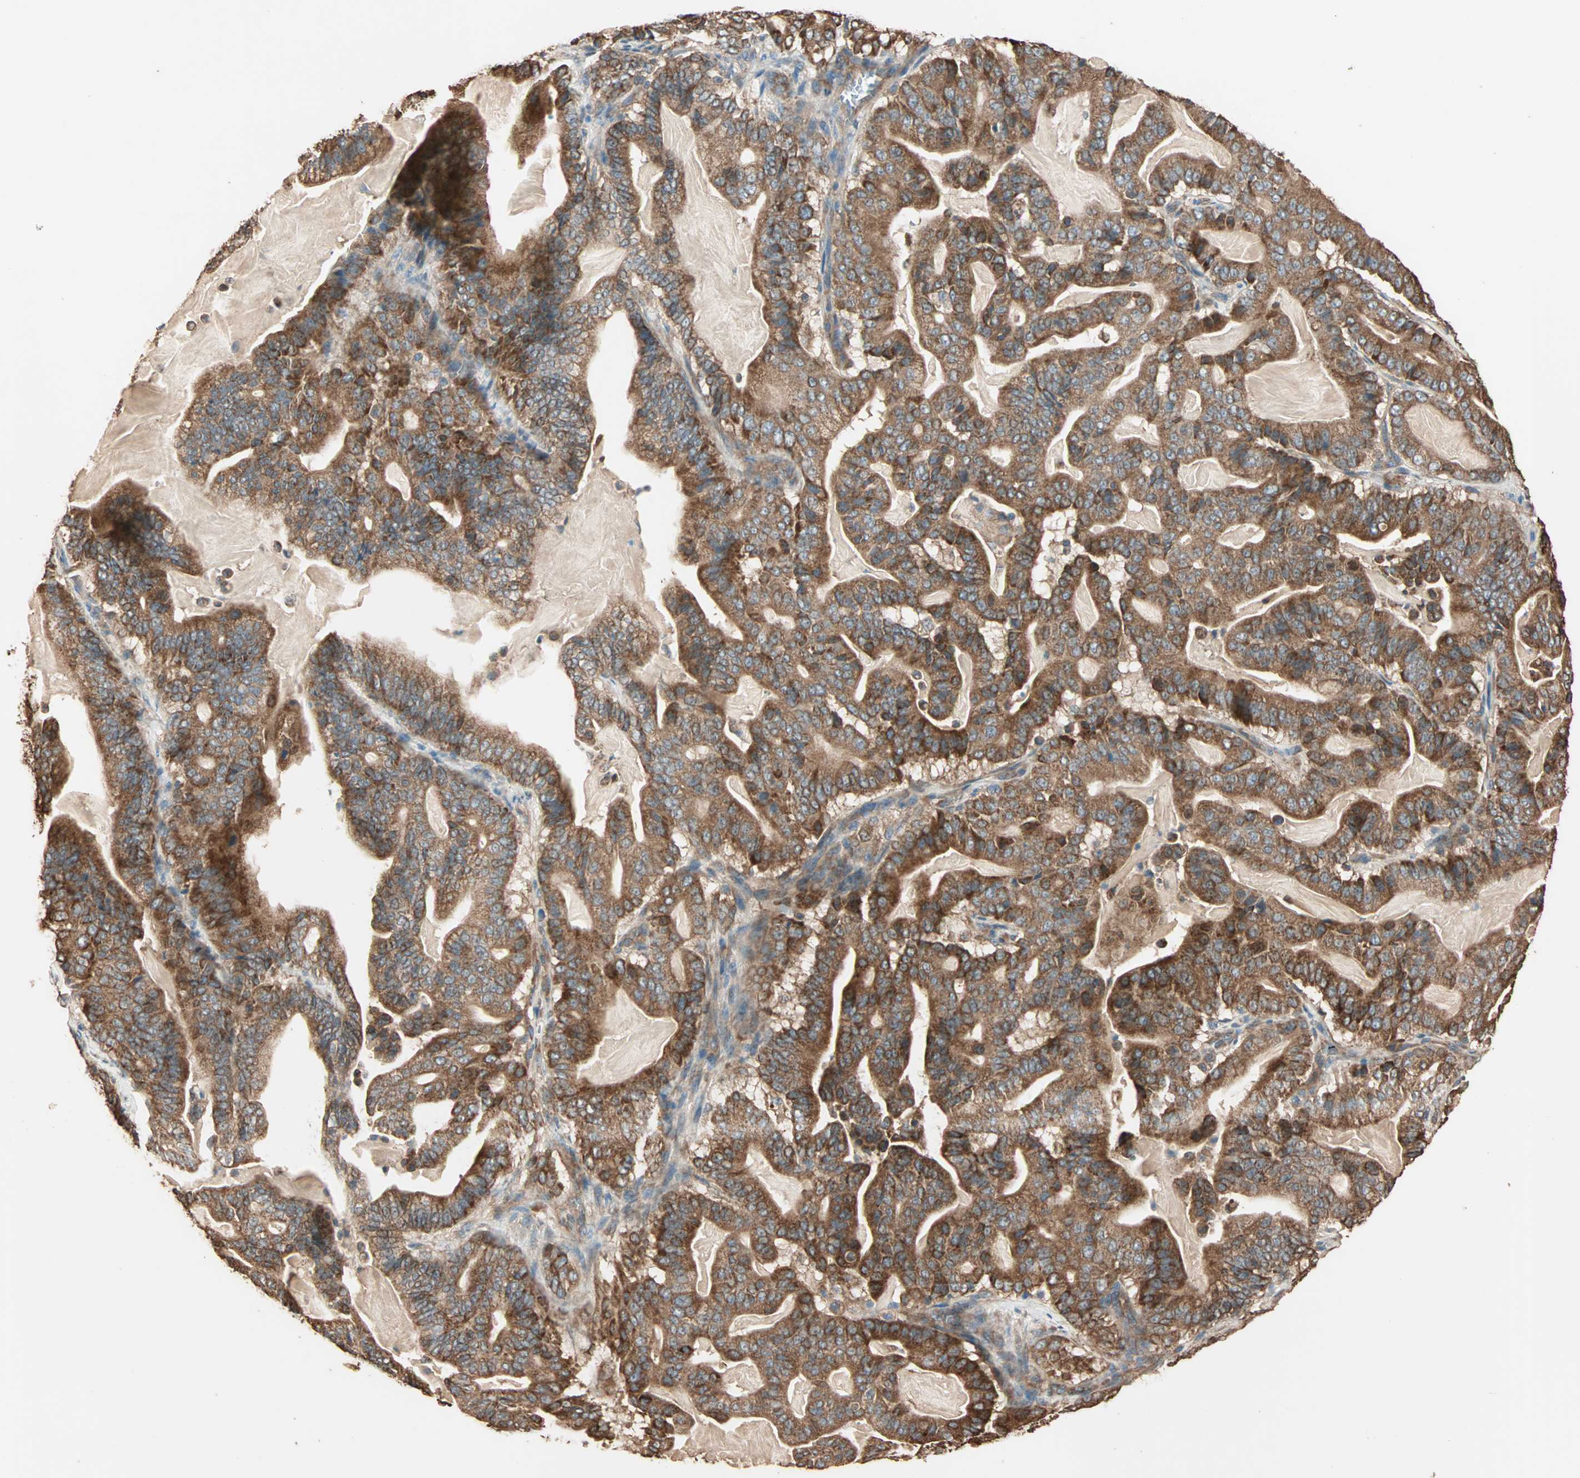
{"staining": {"intensity": "strong", "quantity": ">75%", "location": "cytoplasmic/membranous"}, "tissue": "pancreatic cancer", "cell_type": "Tumor cells", "image_type": "cancer", "snomed": [{"axis": "morphology", "description": "Adenocarcinoma, NOS"}, {"axis": "topography", "description": "Pancreas"}], "caption": "Pancreatic cancer tissue displays strong cytoplasmic/membranous positivity in about >75% of tumor cells, visualized by immunohistochemistry.", "gene": "EIF4G2", "patient": {"sex": "male", "age": 63}}